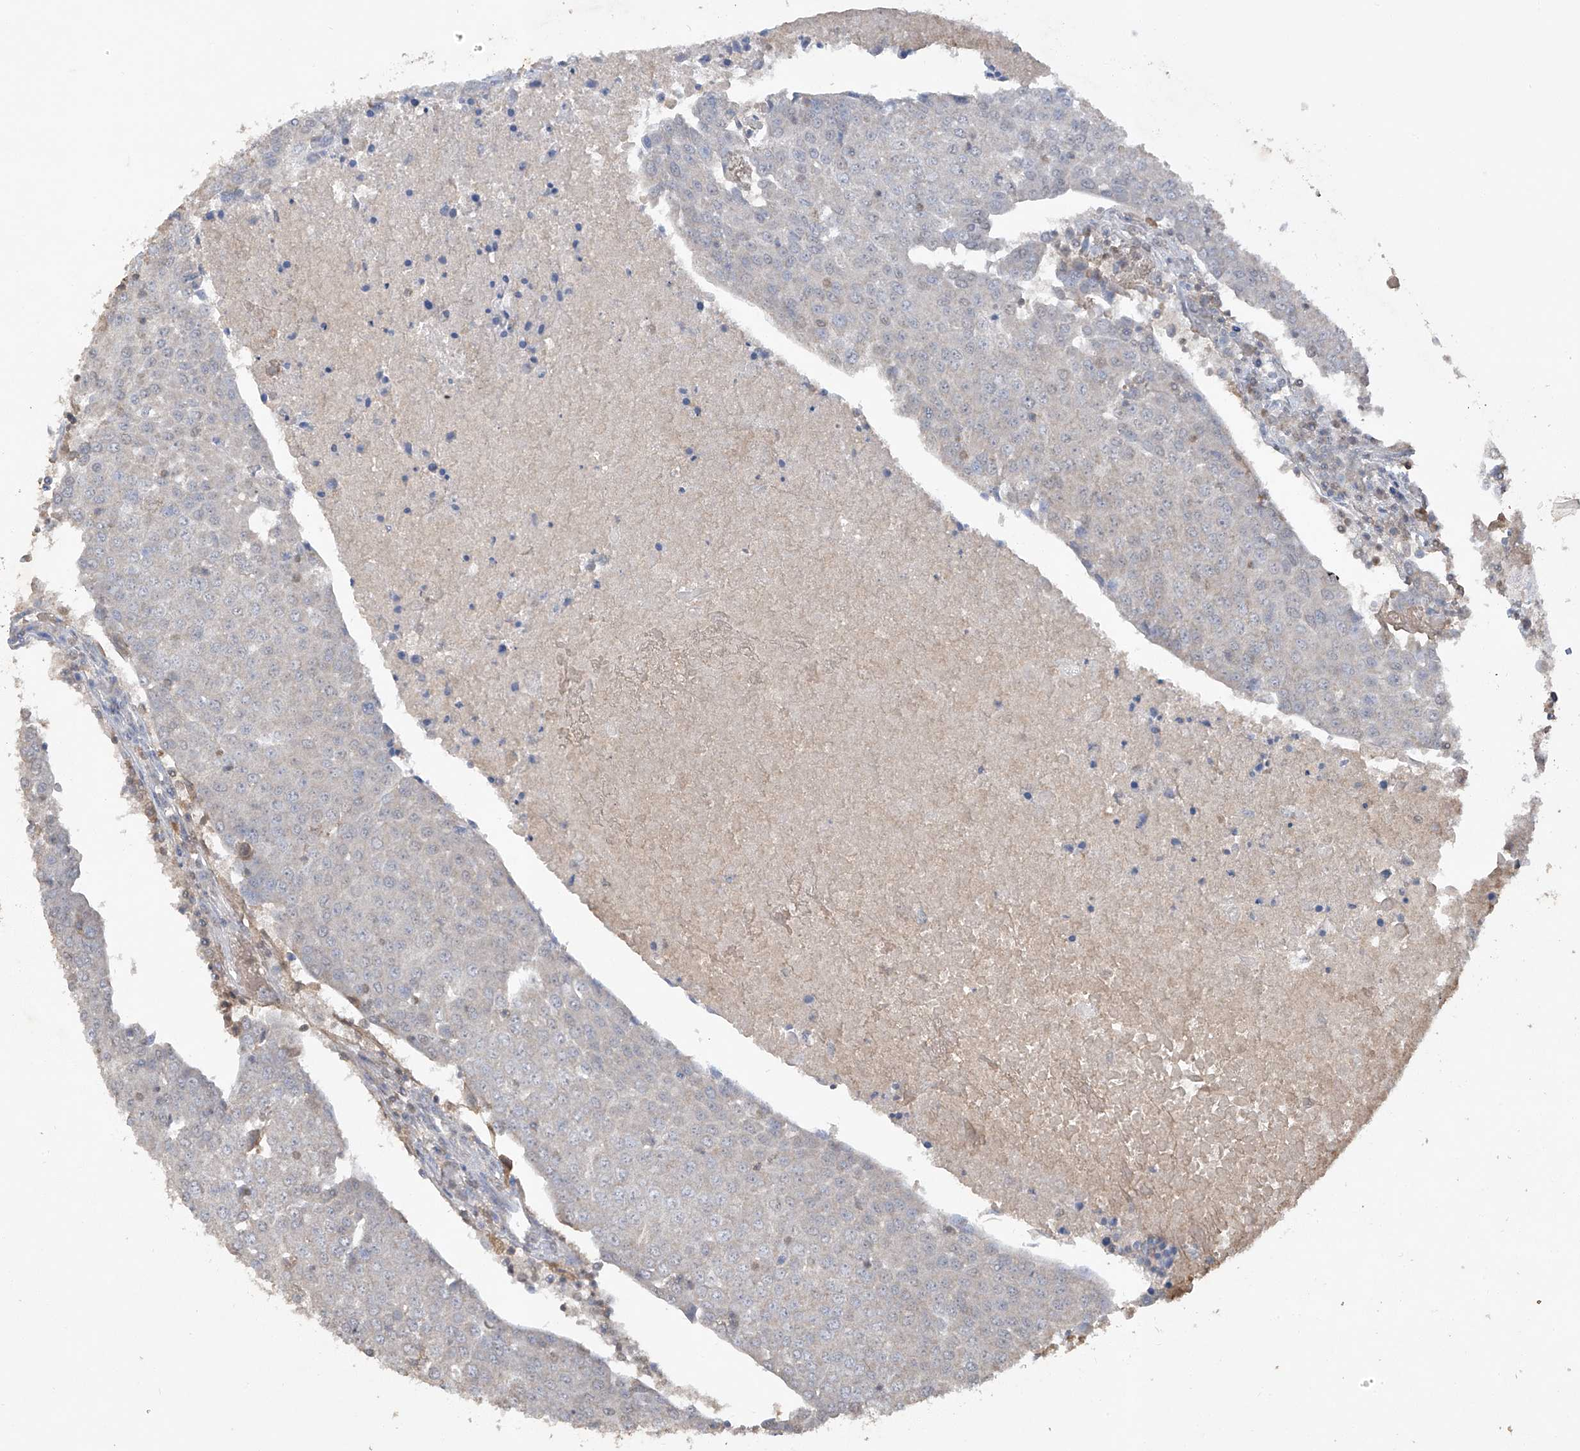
{"staining": {"intensity": "weak", "quantity": "<25%", "location": "nuclear"}, "tissue": "urothelial cancer", "cell_type": "Tumor cells", "image_type": "cancer", "snomed": [{"axis": "morphology", "description": "Urothelial carcinoma, High grade"}, {"axis": "topography", "description": "Urinary bladder"}], "caption": "The photomicrograph reveals no significant staining in tumor cells of urothelial cancer. (Stains: DAB (3,3'-diaminobenzidine) immunohistochemistry with hematoxylin counter stain, Microscopy: brightfield microscopy at high magnification).", "gene": "HAS3", "patient": {"sex": "female", "age": 85}}